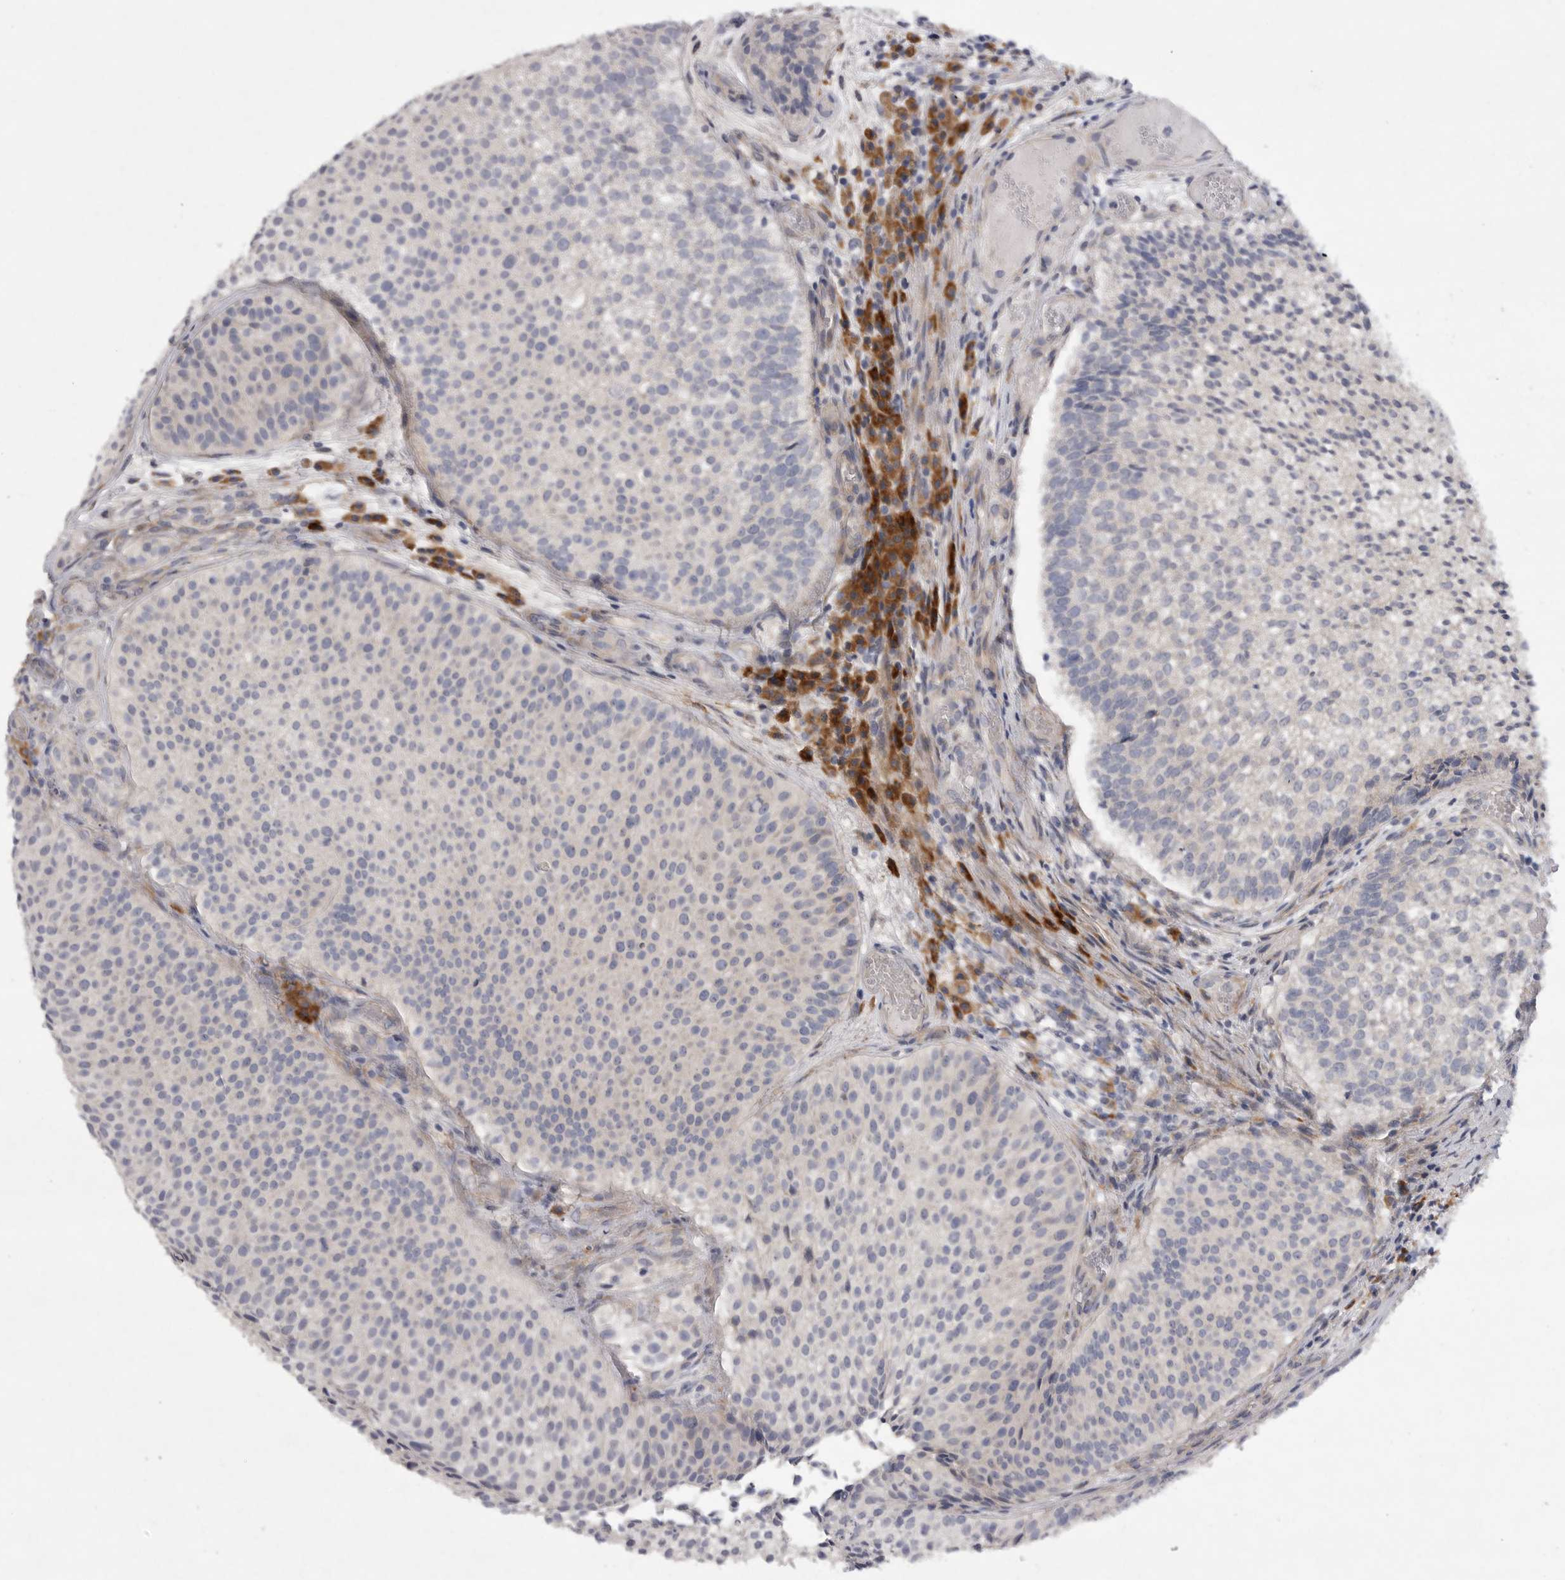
{"staining": {"intensity": "negative", "quantity": "none", "location": "none"}, "tissue": "urothelial cancer", "cell_type": "Tumor cells", "image_type": "cancer", "snomed": [{"axis": "morphology", "description": "Urothelial carcinoma, Low grade"}, {"axis": "topography", "description": "Urinary bladder"}], "caption": "High magnification brightfield microscopy of urothelial cancer stained with DAB (3,3'-diaminobenzidine) (brown) and counterstained with hematoxylin (blue): tumor cells show no significant positivity.", "gene": "EDEM3", "patient": {"sex": "male", "age": 86}}